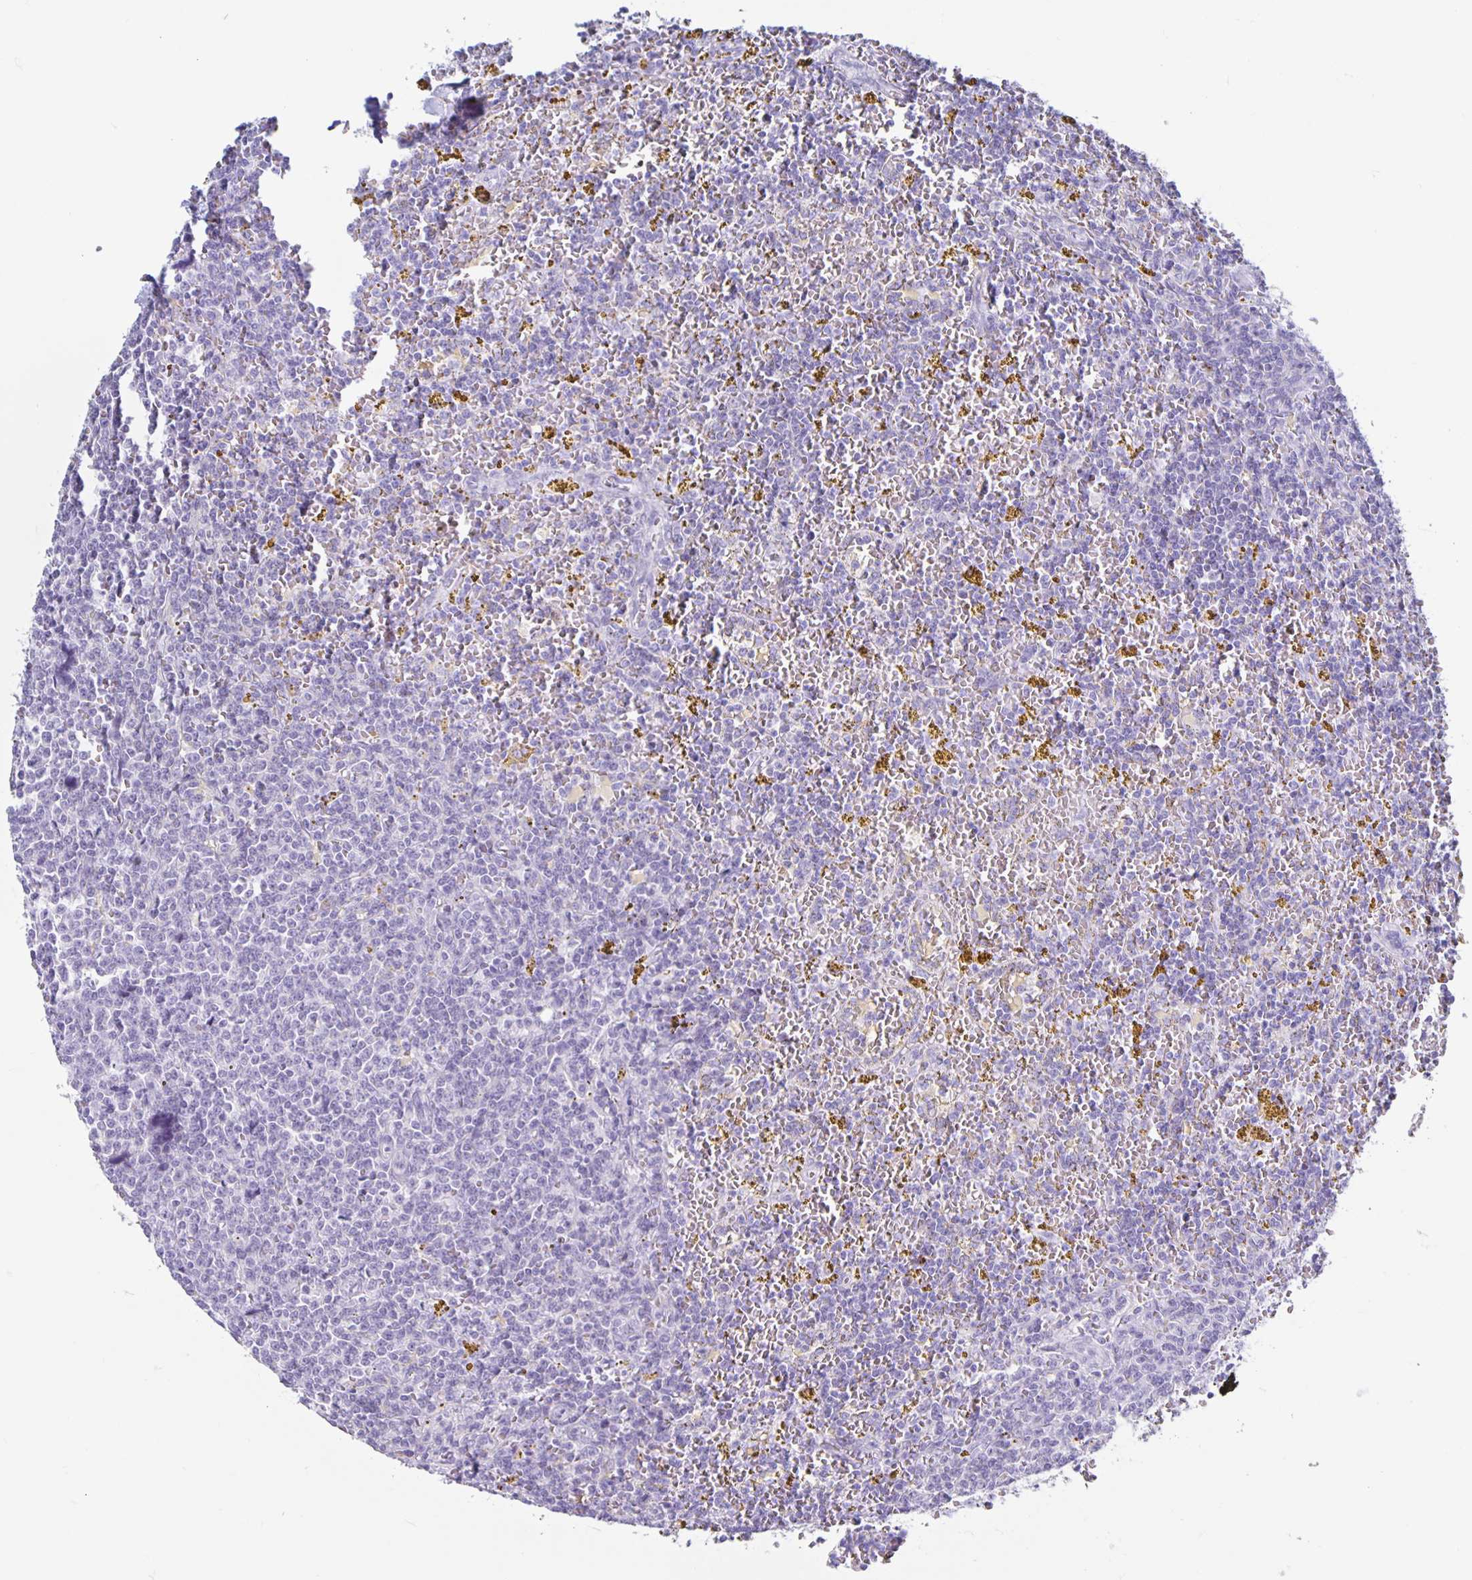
{"staining": {"intensity": "negative", "quantity": "none", "location": "none"}, "tissue": "lymphoma", "cell_type": "Tumor cells", "image_type": "cancer", "snomed": [{"axis": "morphology", "description": "Malignant lymphoma, non-Hodgkin's type, Low grade"}, {"axis": "topography", "description": "Spleen"}, {"axis": "topography", "description": "Lymph node"}], "caption": "Malignant lymphoma, non-Hodgkin's type (low-grade) stained for a protein using IHC reveals no expression tumor cells.", "gene": "CT45A5", "patient": {"sex": "female", "age": 66}}